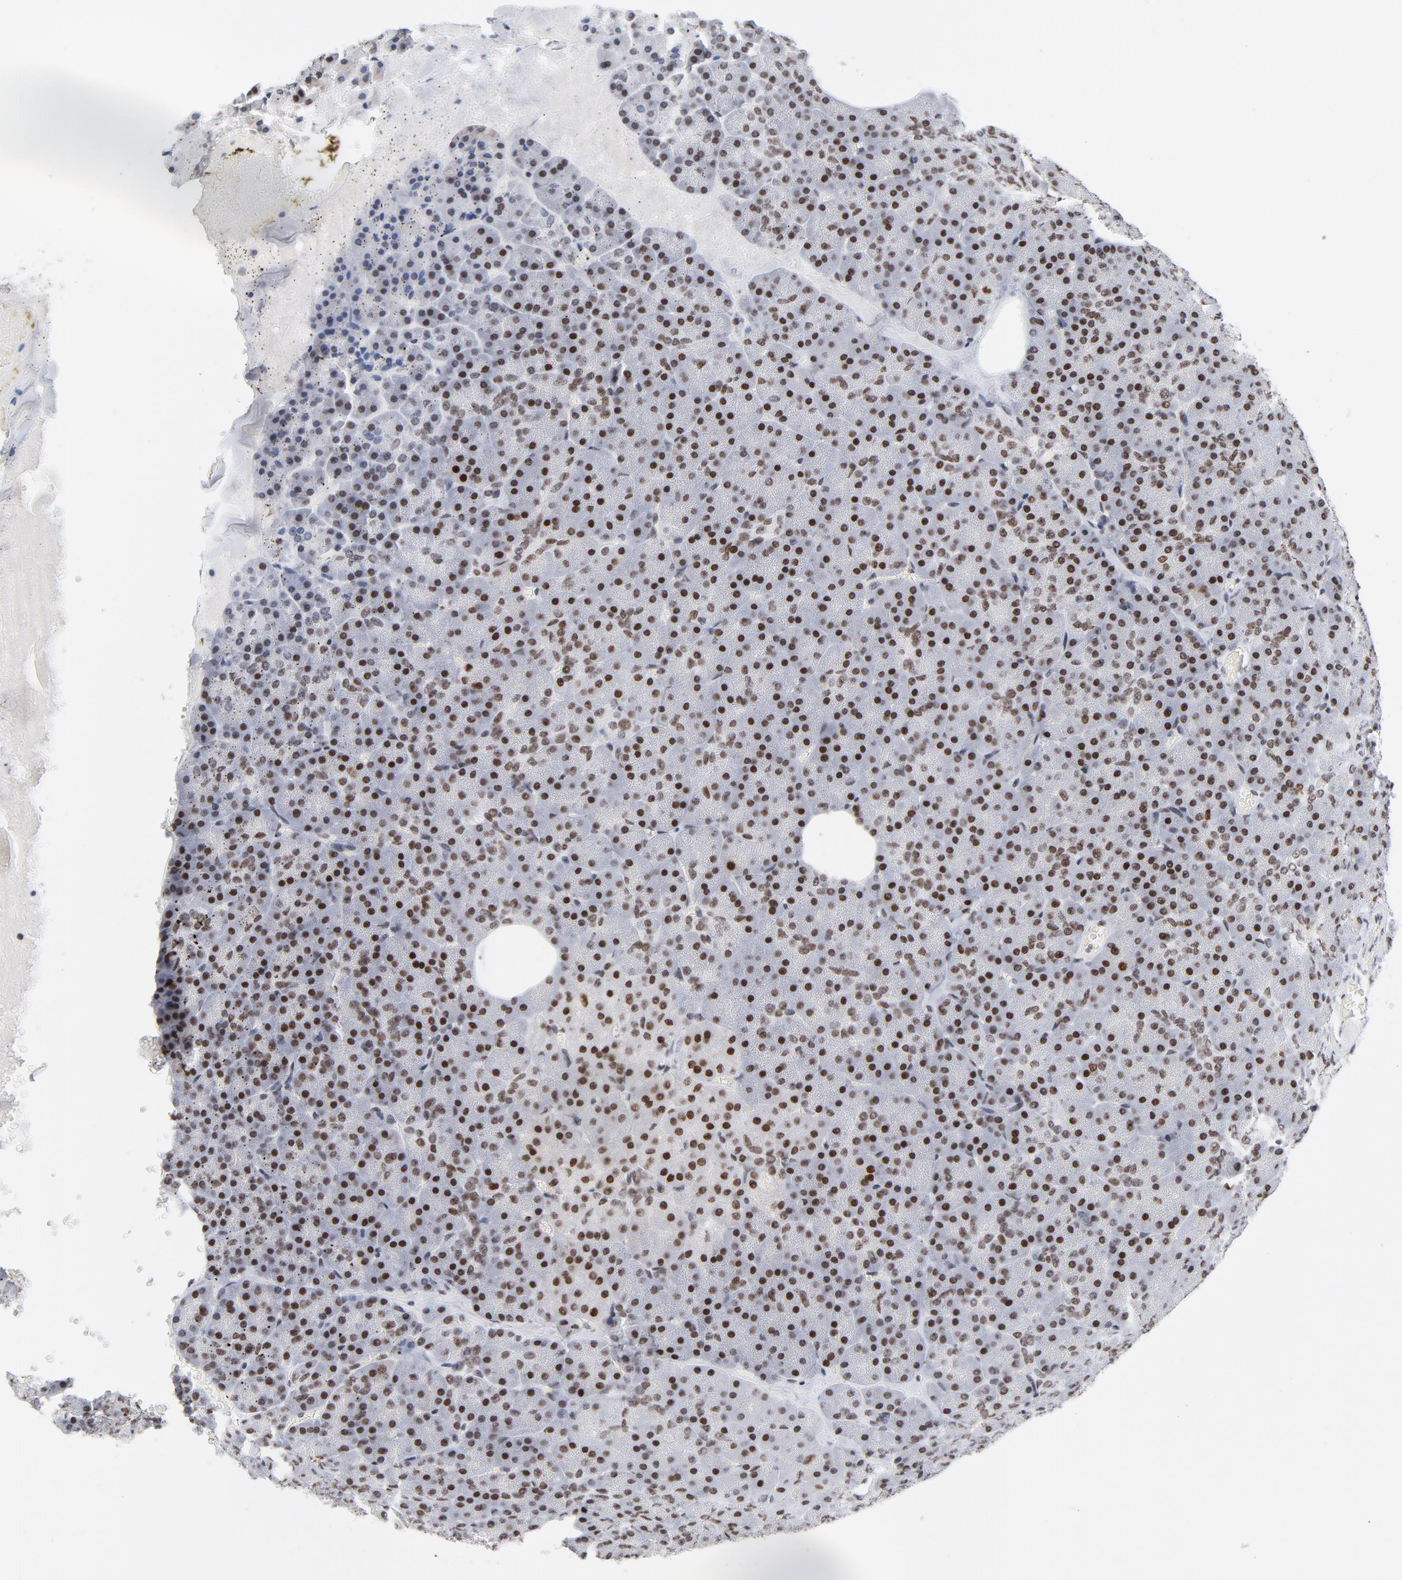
{"staining": {"intensity": "moderate", "quantity": ">75%", "location": "nuclear"}, "tissue": "pancreas", "cell_type": "Exocrine glandular cells", "image_type": "normal", "snomed": [{"axis": "morphology", "description": "Normal tissue, NOS"}, {"axis": "topography", "description": "Pancreas"}], "caption": "Immunohistochemical staining of normal human pancreas exhibits >75% levels of moderate nuclear protein expression in approximately >75% of exocrine glandular cells. The staining was performed using DAB (3,3'-diaminobenzidine), with brown indicating positive protein expression. Nuclei are stained blue with hematoxylin.", "gene": "RFC4", "patient": {"sex": "female", "age": 35}}